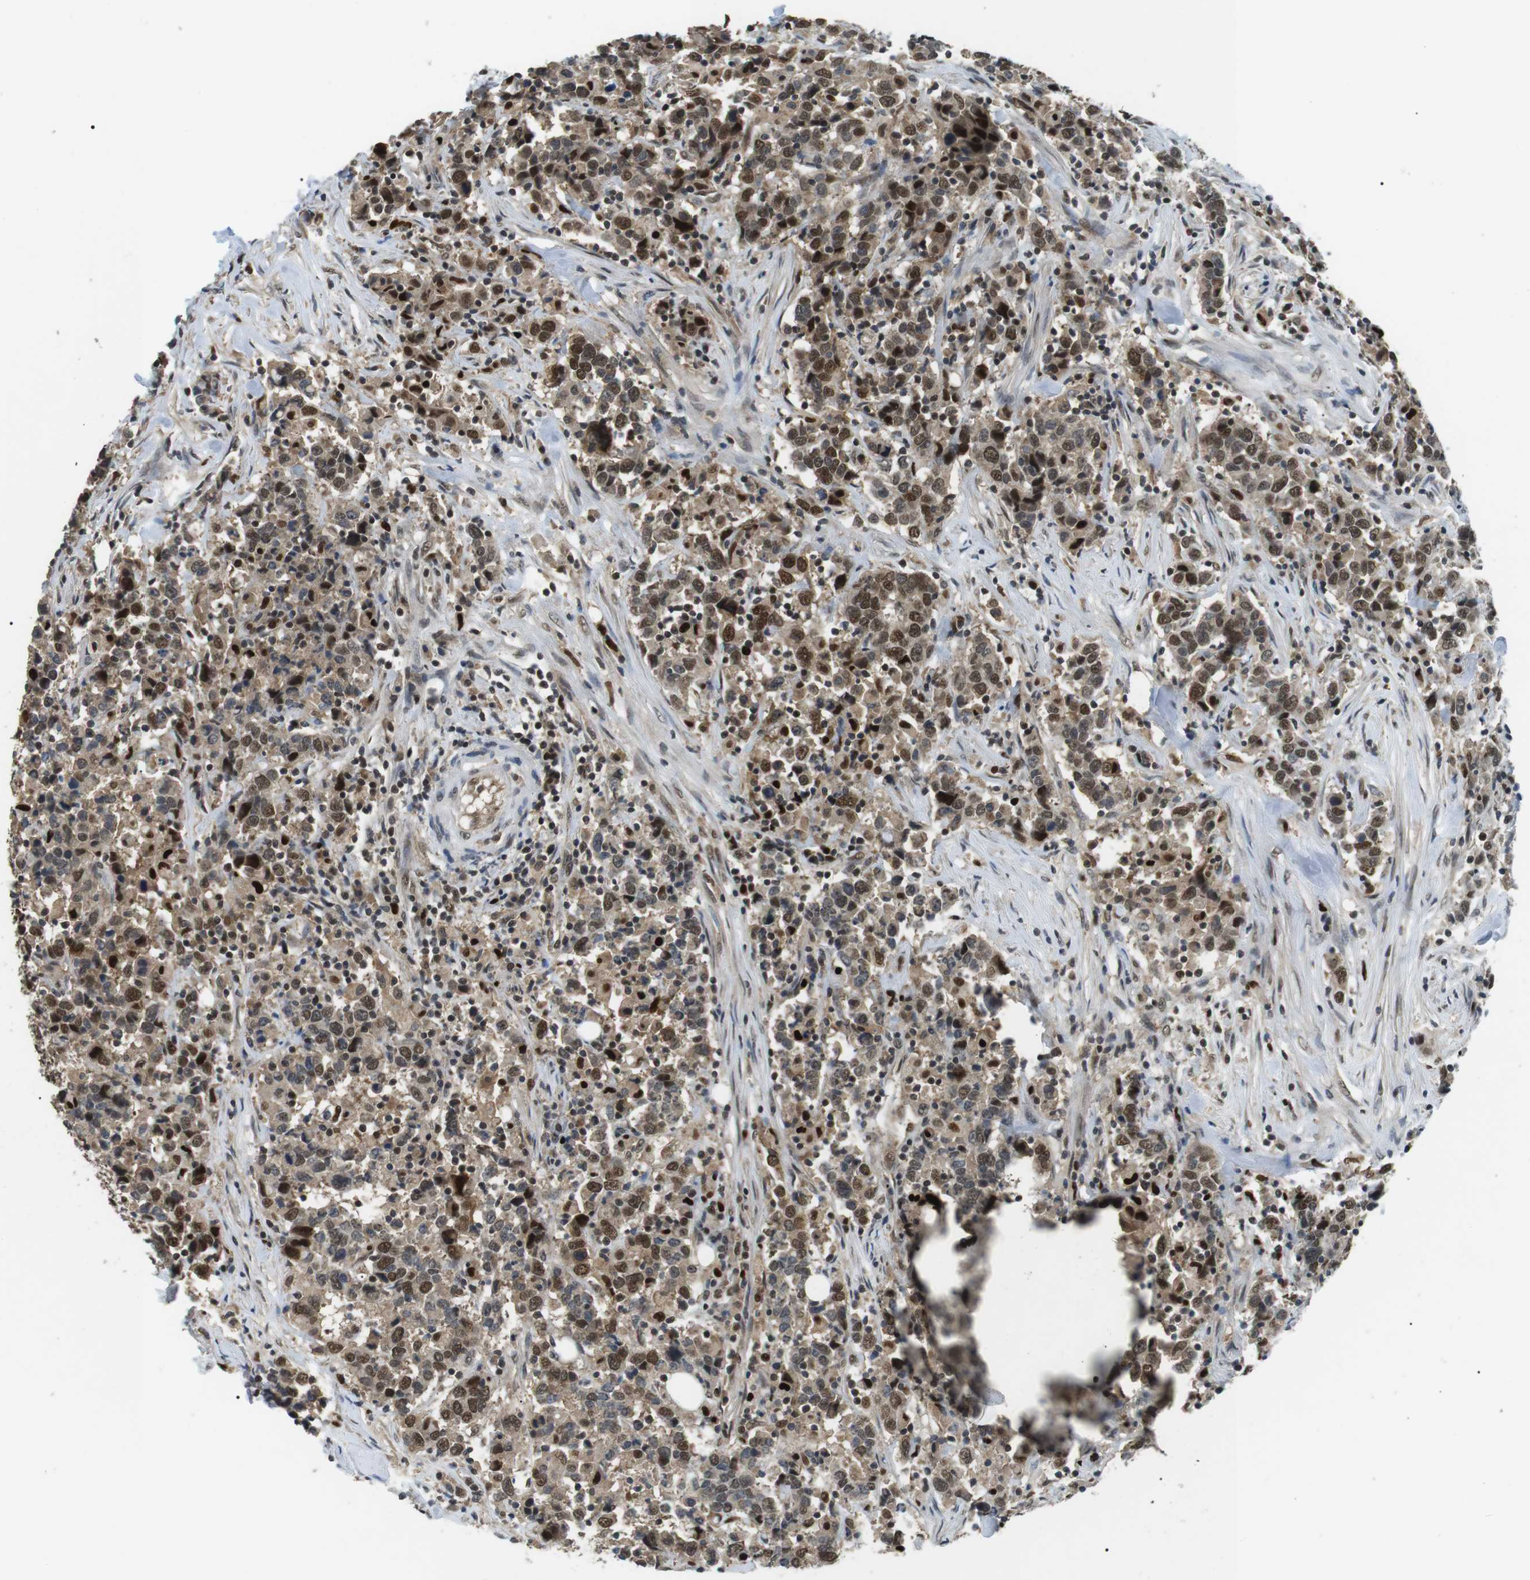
{"staining": {"intensity": "moderate", "quantity": ">75%", "location": "cytoplasmic/membranous,nuclear"}, "tissue": "urothelial cancer", "cell_type": "Tumor cells", "image_type": "cancer", "snomed": [{"axis": "morphology", "description": "Urothelial carcinoma, High grade"}, {"axis": "topography", "description": "Urinary bladder"}], "caption": "Tumor cells reveal moderate cytoplasmic/membranous and nuclear staining in about >75% of cells in high-grade urothelial carcinoma. (DAB IHC with brightfield microscopy, high magnification).", "gene": "ORAI3", "patient": {"sex": "male", "age": 61}}